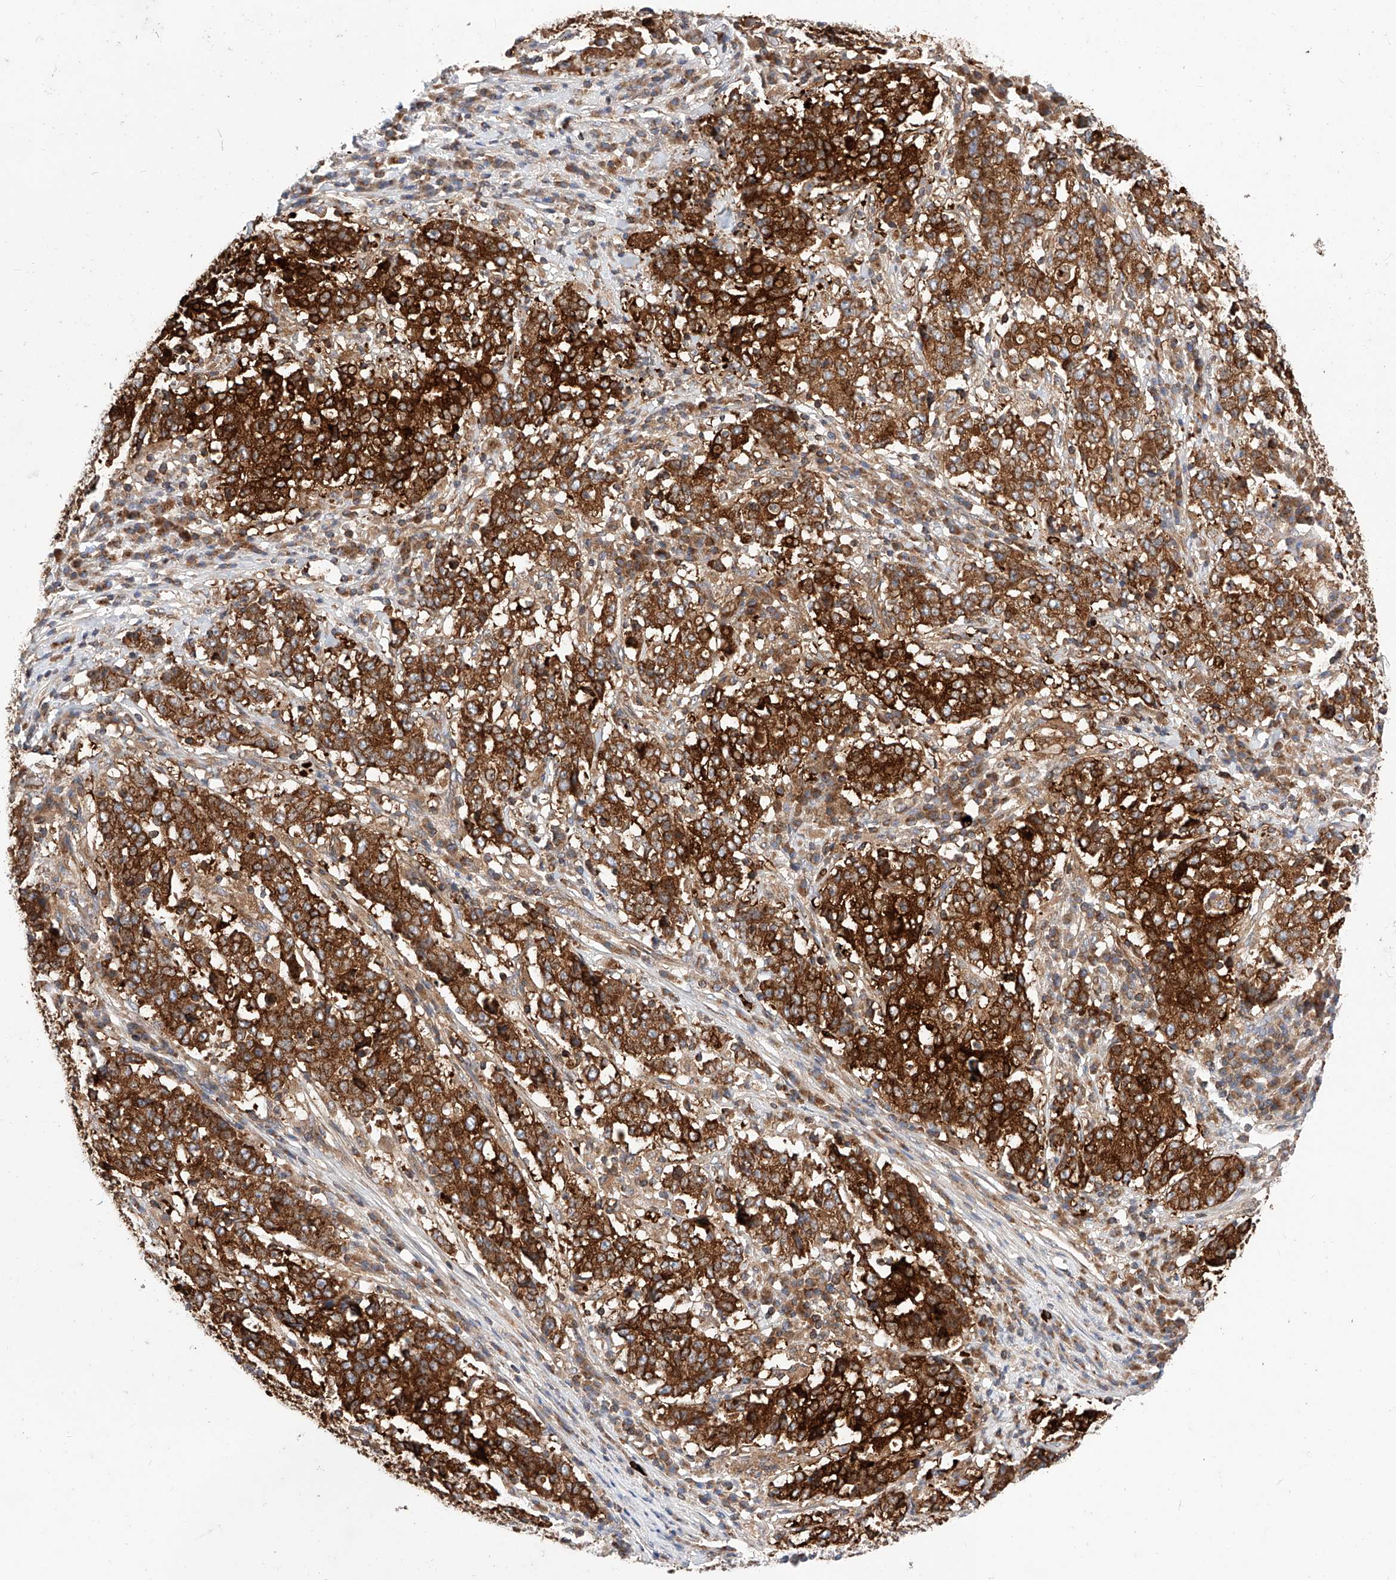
{"staining": {"intensity": "strong", "quantity": ">75%", "location": "cytoplasmic/membranous"}, "tissue": "stomach cancer", "cell_type": "Tumor cells", "image_type": "cancer", "snomed": [{"axis": "morphology", "description": "Adenocarcinoma, NOS"}, {"axis": "topography", "description": "Stomach"}], "caption": "Immunohistochemistry (IHC) micrograph of human stomach adenocarcinoma stained for a protein (brown), which demonstrates high levels of strong cytoplasmic/membranous expression in about >75% of tumor cells.", "gene": "NR1D1", "patient": {"sex": "male", "age": 59}}